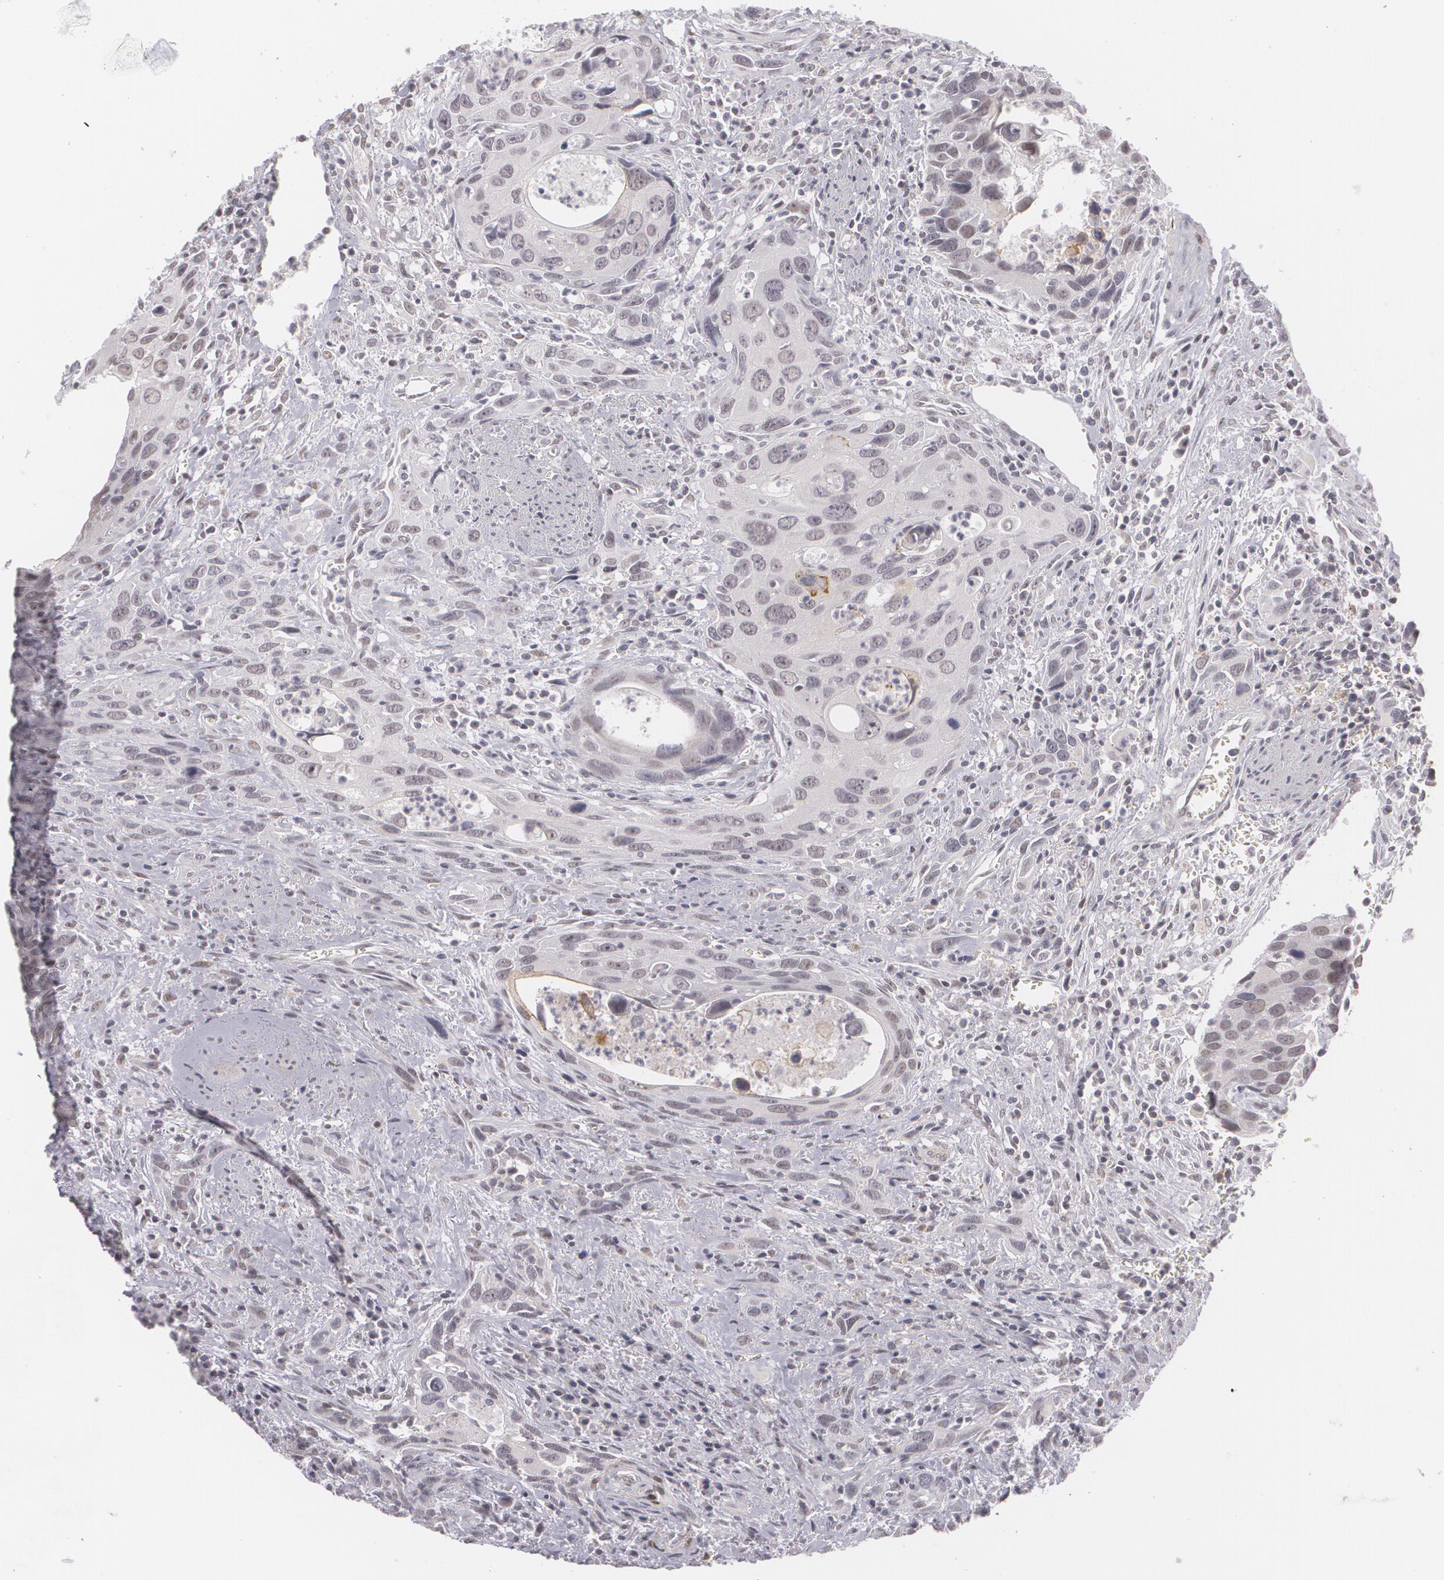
{"staining": {"intensity": "negative", "quantity": "none", "location": "none"}, "tissue": "urothelial cancer", "cell_type": "Tumor cells", "image_type": "cancer", "snomed": [{"axis": "morphology", "description": "Urothelial carcinoma, High grade"}, {"axis": "topography", "description": "Urinary bladder"}], "caption": "The histopathology image reveals no staining of tumor cells in high-grade urothelial carcinoma. (IHC, brightfield microscopy, high magnification).", "gene": "RRP7A", "patient": {"sex": "male", "age": 71}}